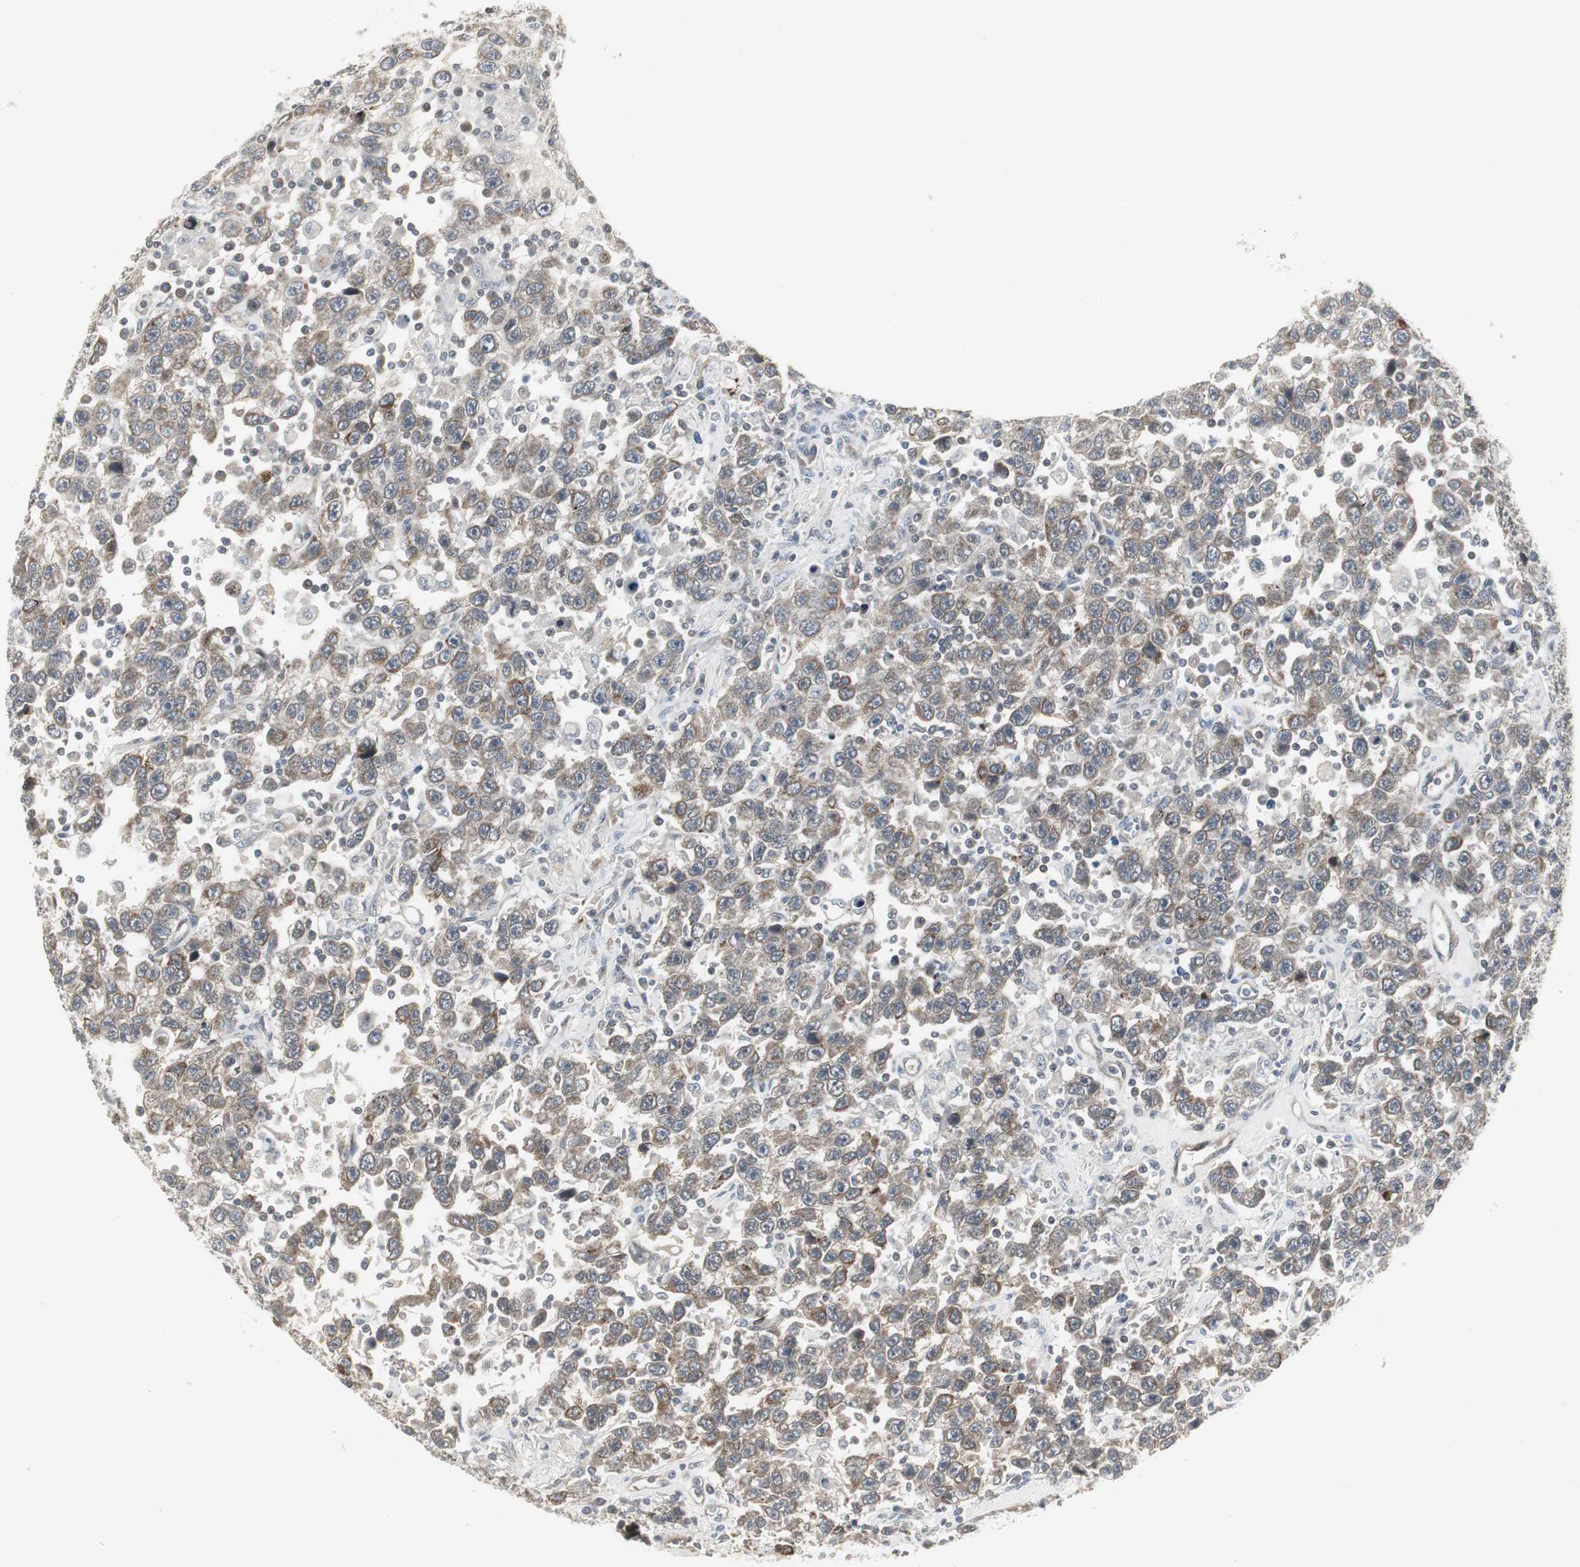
{"staining": {"intensity": "moderate", "quantity": "25%-75%", "location": "cytoplasmic/membranous"}, "tissue": "testis cancer", "cell_type": "Tumor cells", "image_type": "cancer", "snomed": [{"axis": "morphology", "description": "Seminoma, NOS"}, {"axis": "topography", "description": "Testis"}], "caption": "Moderate cytoplasmic/membranous positivity for a protein is seen in about 25%-75% of tumor cells of testis cancer using immunohistochemistry (IHC).", "gene": "SCYL3", "patient": {"sex": "male", "age": 41}}